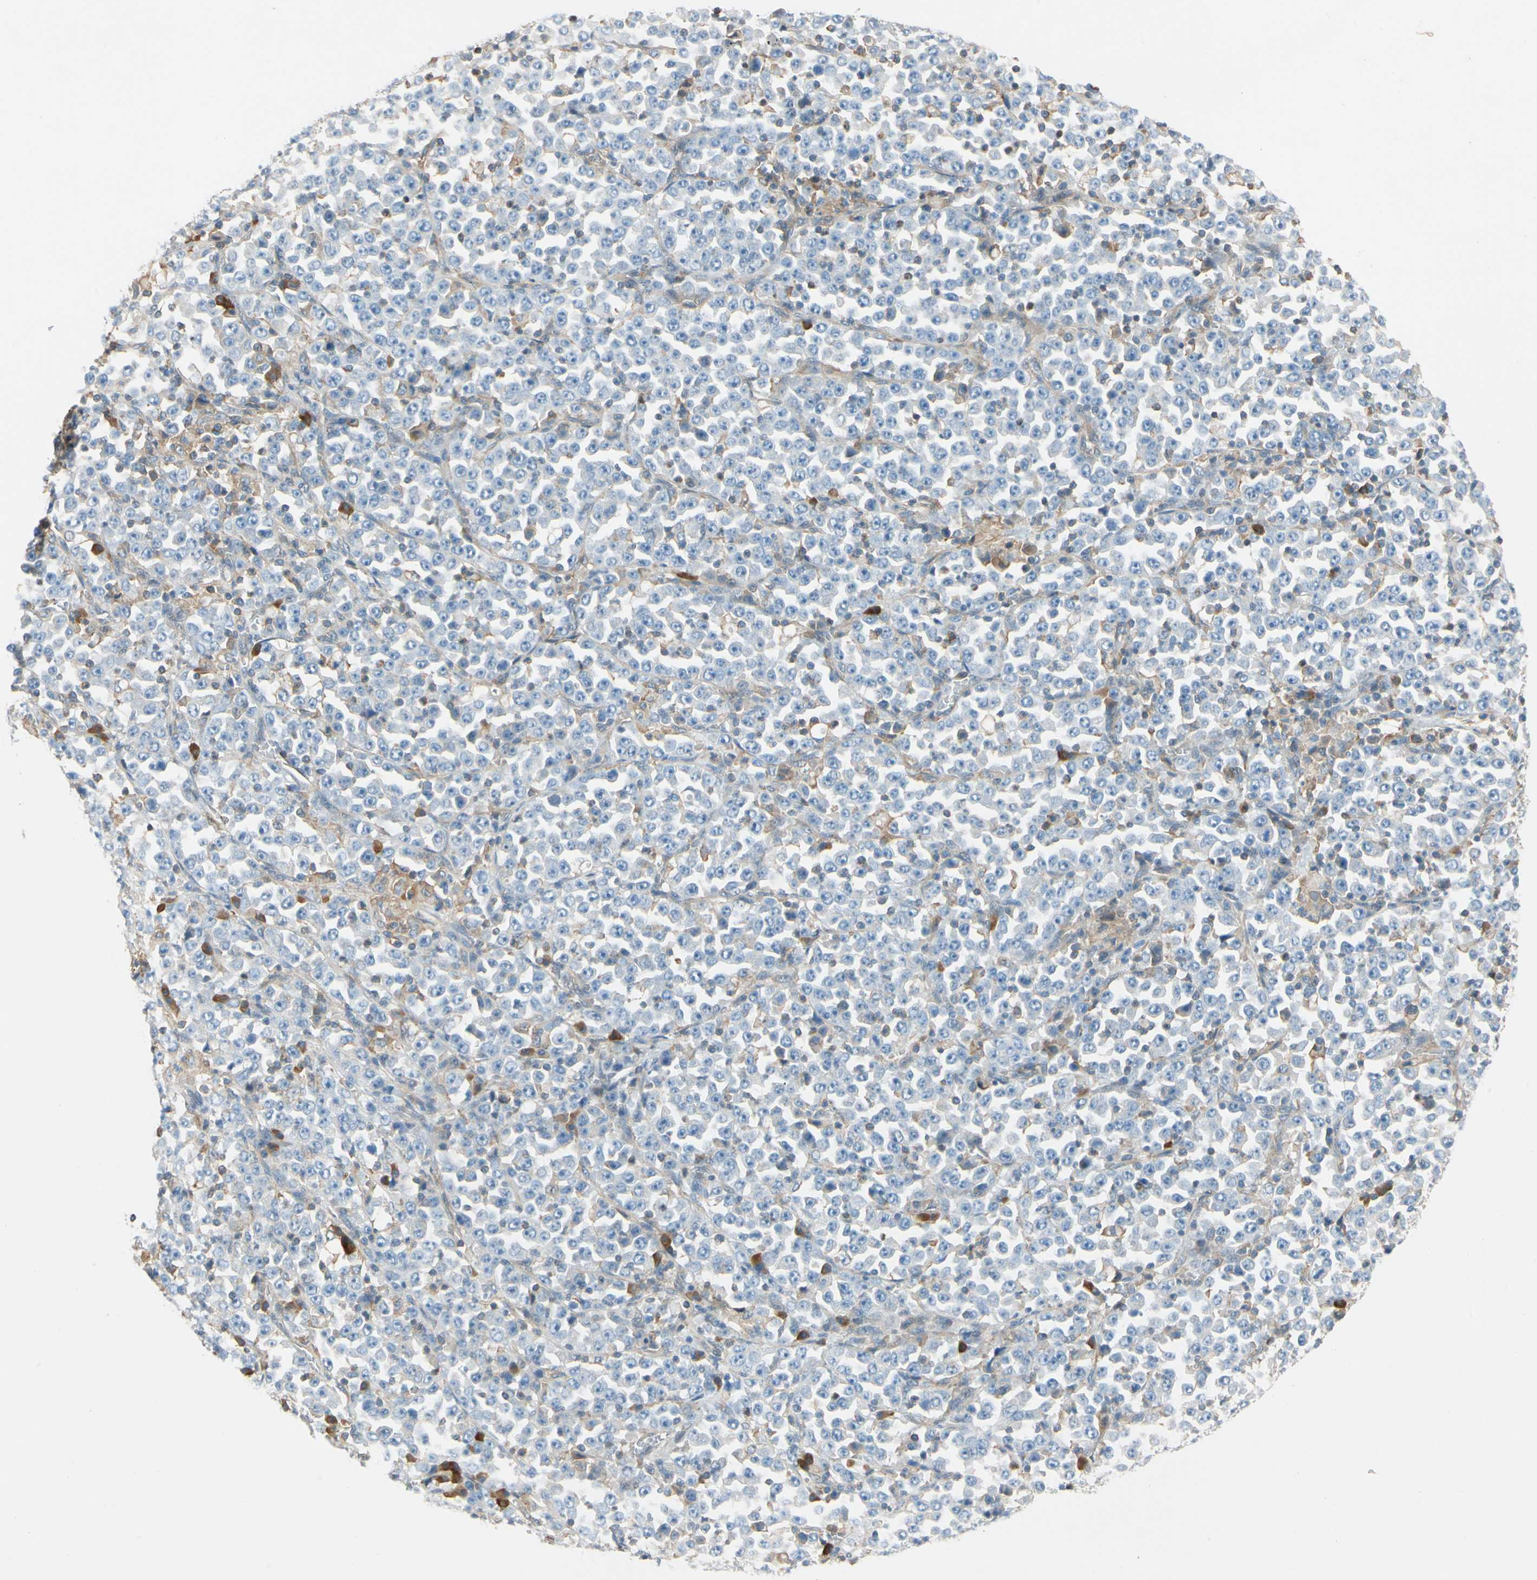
{"staining": {"intensity": "moderate", "quantity": "<25%", "location": "cytoplasmic/membranous"}, "tissue": "stomach cancer", "cell_type": "Tumor cells", "image_type": "cancer", "snomed": [{"axis": "morphology", "description": "Normal tissue, NOS"}, {"axis": "morphology", "description": "Adenocarcinoma, NOS"}, {"axis": "topography", "description": "Stomach, upper"}, {"axis": "topography", "description": "Stomach"}], "caption": "This photomicrograph demonstrates immunohistochemistry (IHC) staining of human stomach adenocarcinoma, with low moderate cytoplasmic/membranous expression in about <25% of tumor cells.", "gene": "WIPI1", "patient": {"sex": "male", "age": 59}}